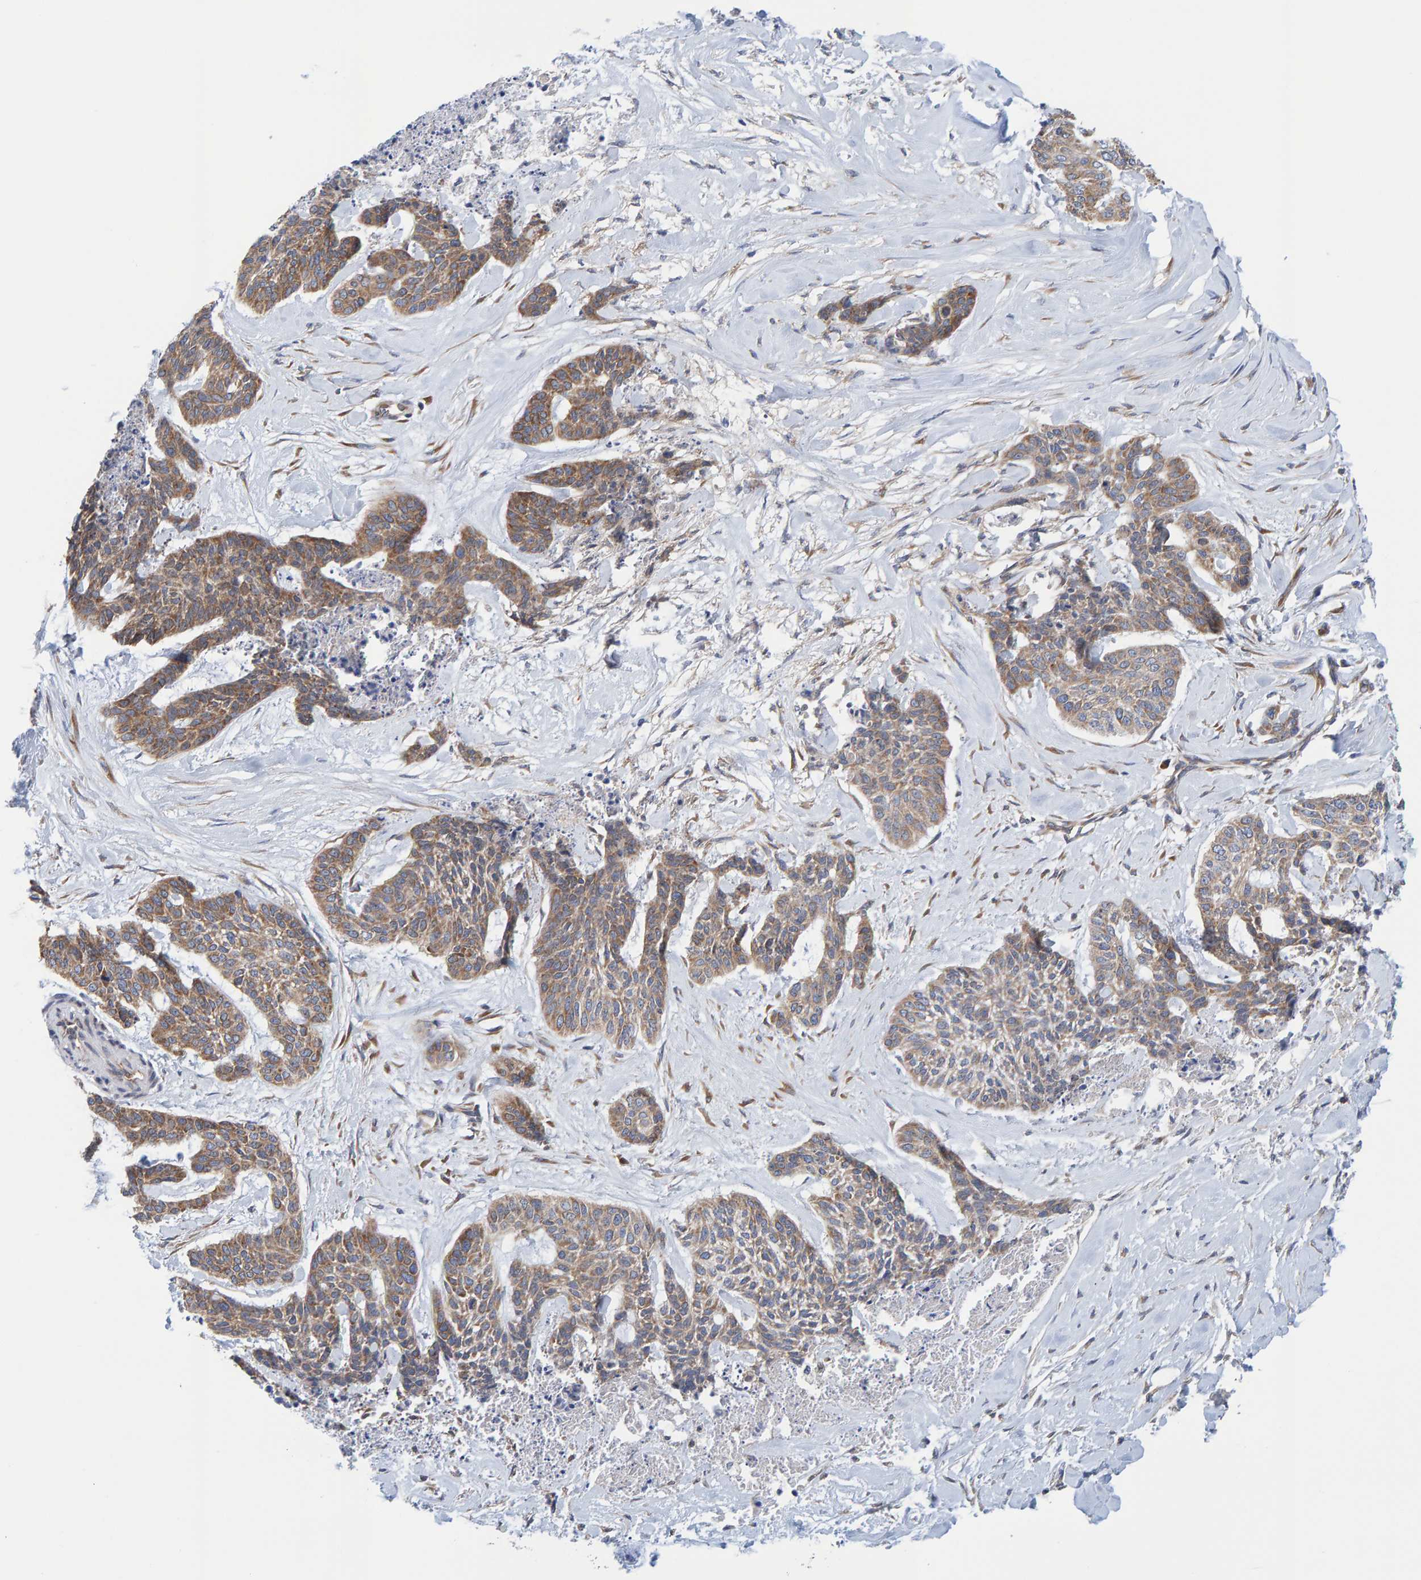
{"staining": {"intensity": "moderate", "quantity": ">75%", "location": "cytoplasmic/membranous"}, "tissue": "skin cancer", "cell_type": "Tumor cells", "image_type": "cancer", "snomed": [{"axis": "morphology", "description": "Basal cell carcinoma"}, {"axis": "topography", "description": "Skin"}], "caption": "Skin cancer (basal cell carcinoma) tissue exhibits moderate cytoplasmic/membranous positivity in approximately >75% of tumor cells, visualized by immunohistochemistry.", "gene": "CDK5RAP3", "patient": {"sex": "female", "age": 64}}